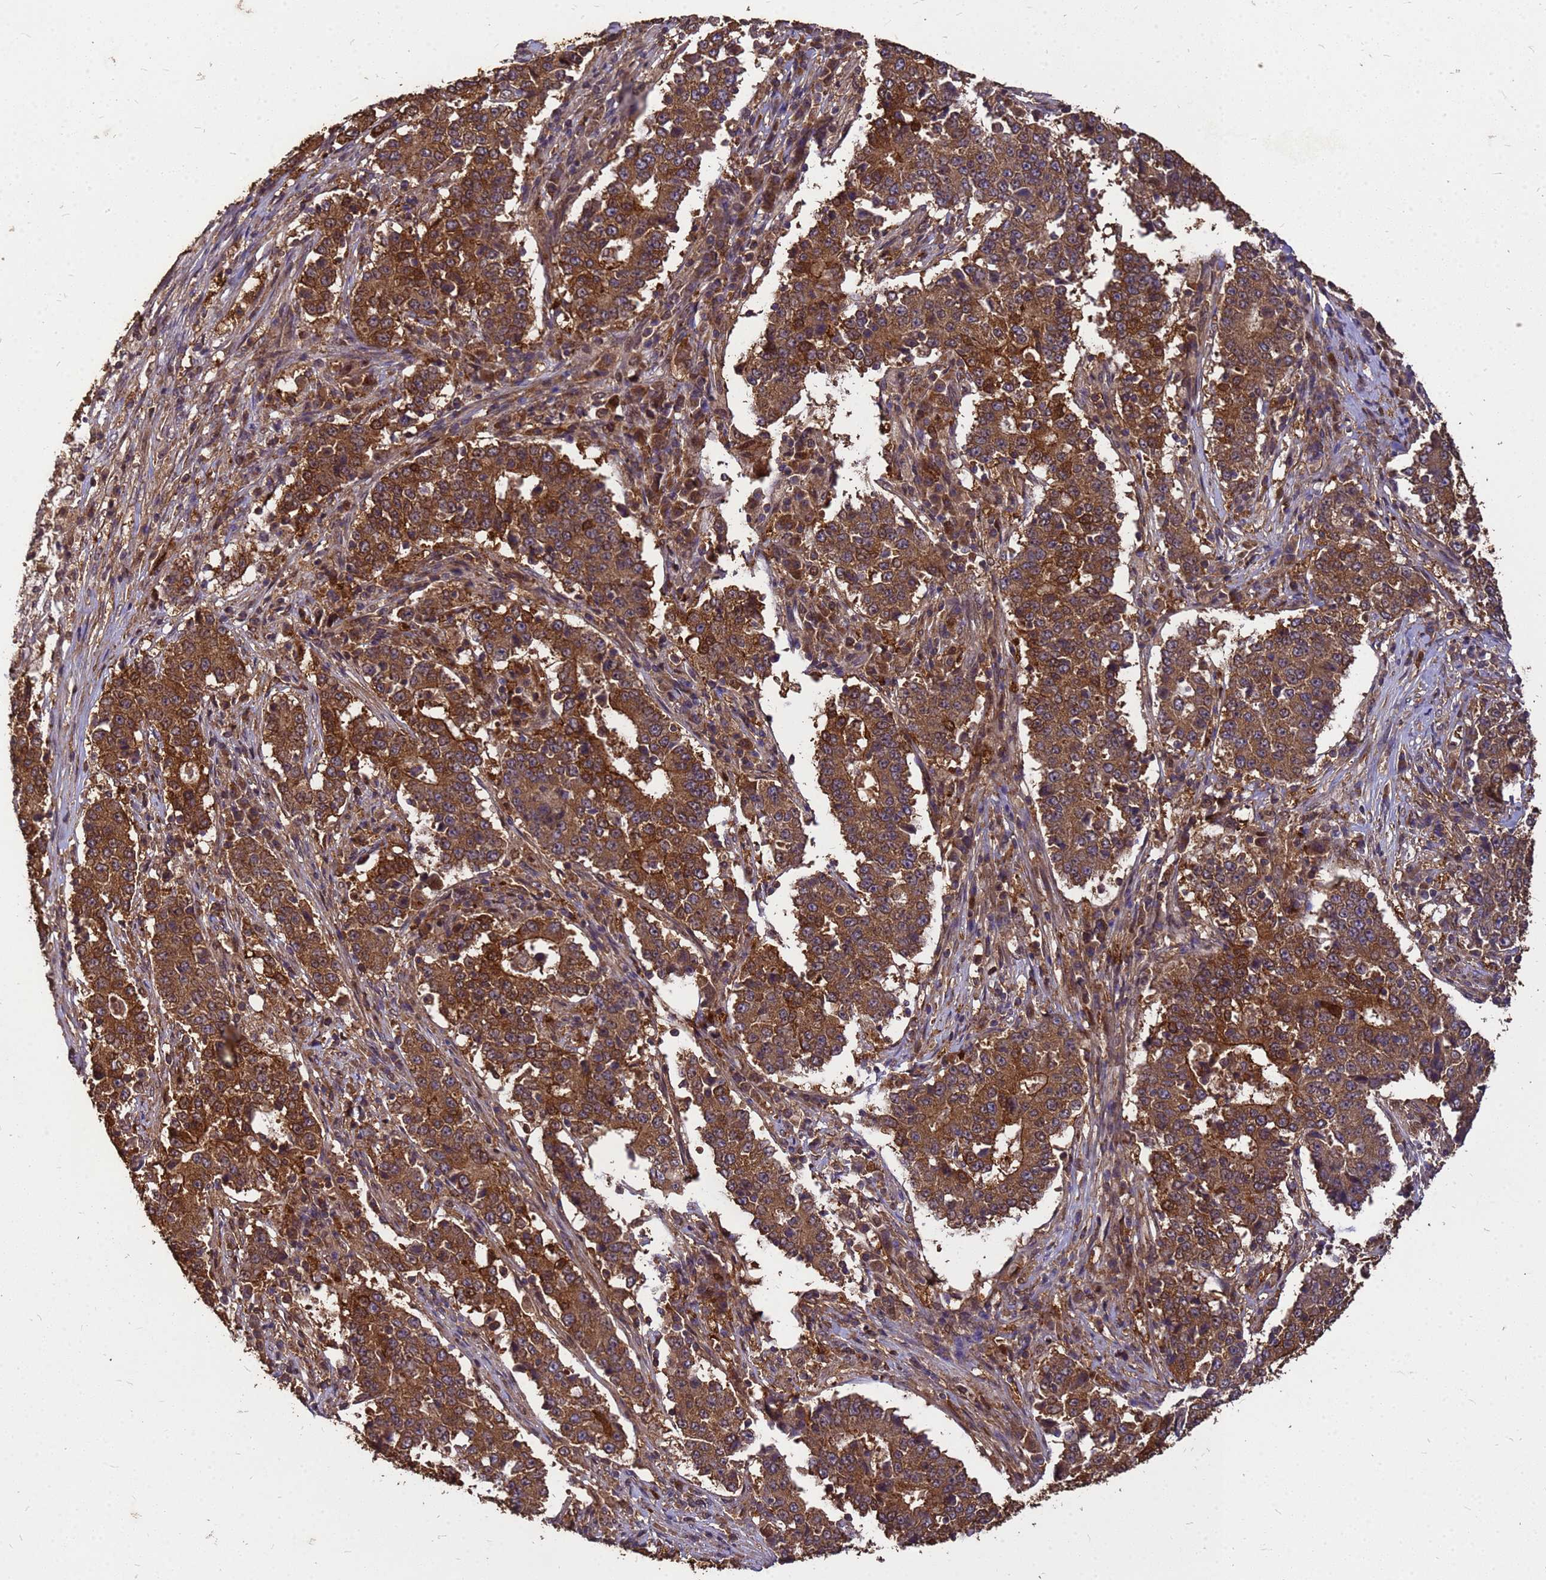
{"staining": {"intensity": "moderate", "quantity": ">75%", "location": "cytoplasmic/membranous"}, "tissue": "stomach cancer", "cell_type": "Tumor cells", "image_type": "cancer", "snomed": [{"axis": "morphology", "description": "Adenocarcinoma, NOS"}, {"axis": "topography", "description": "Stomach"}], "caption": "Immunohistochemistry (DAB) staining of human stomach cancer (adenocarcinoma) demonstrates moderate cytoplasmic/membranous protein positivity in about >75% of tumor cells. Nuclei are stained in blue.", "gene": "ZNF618", "patient": {"sex": "male", "age": 59}}